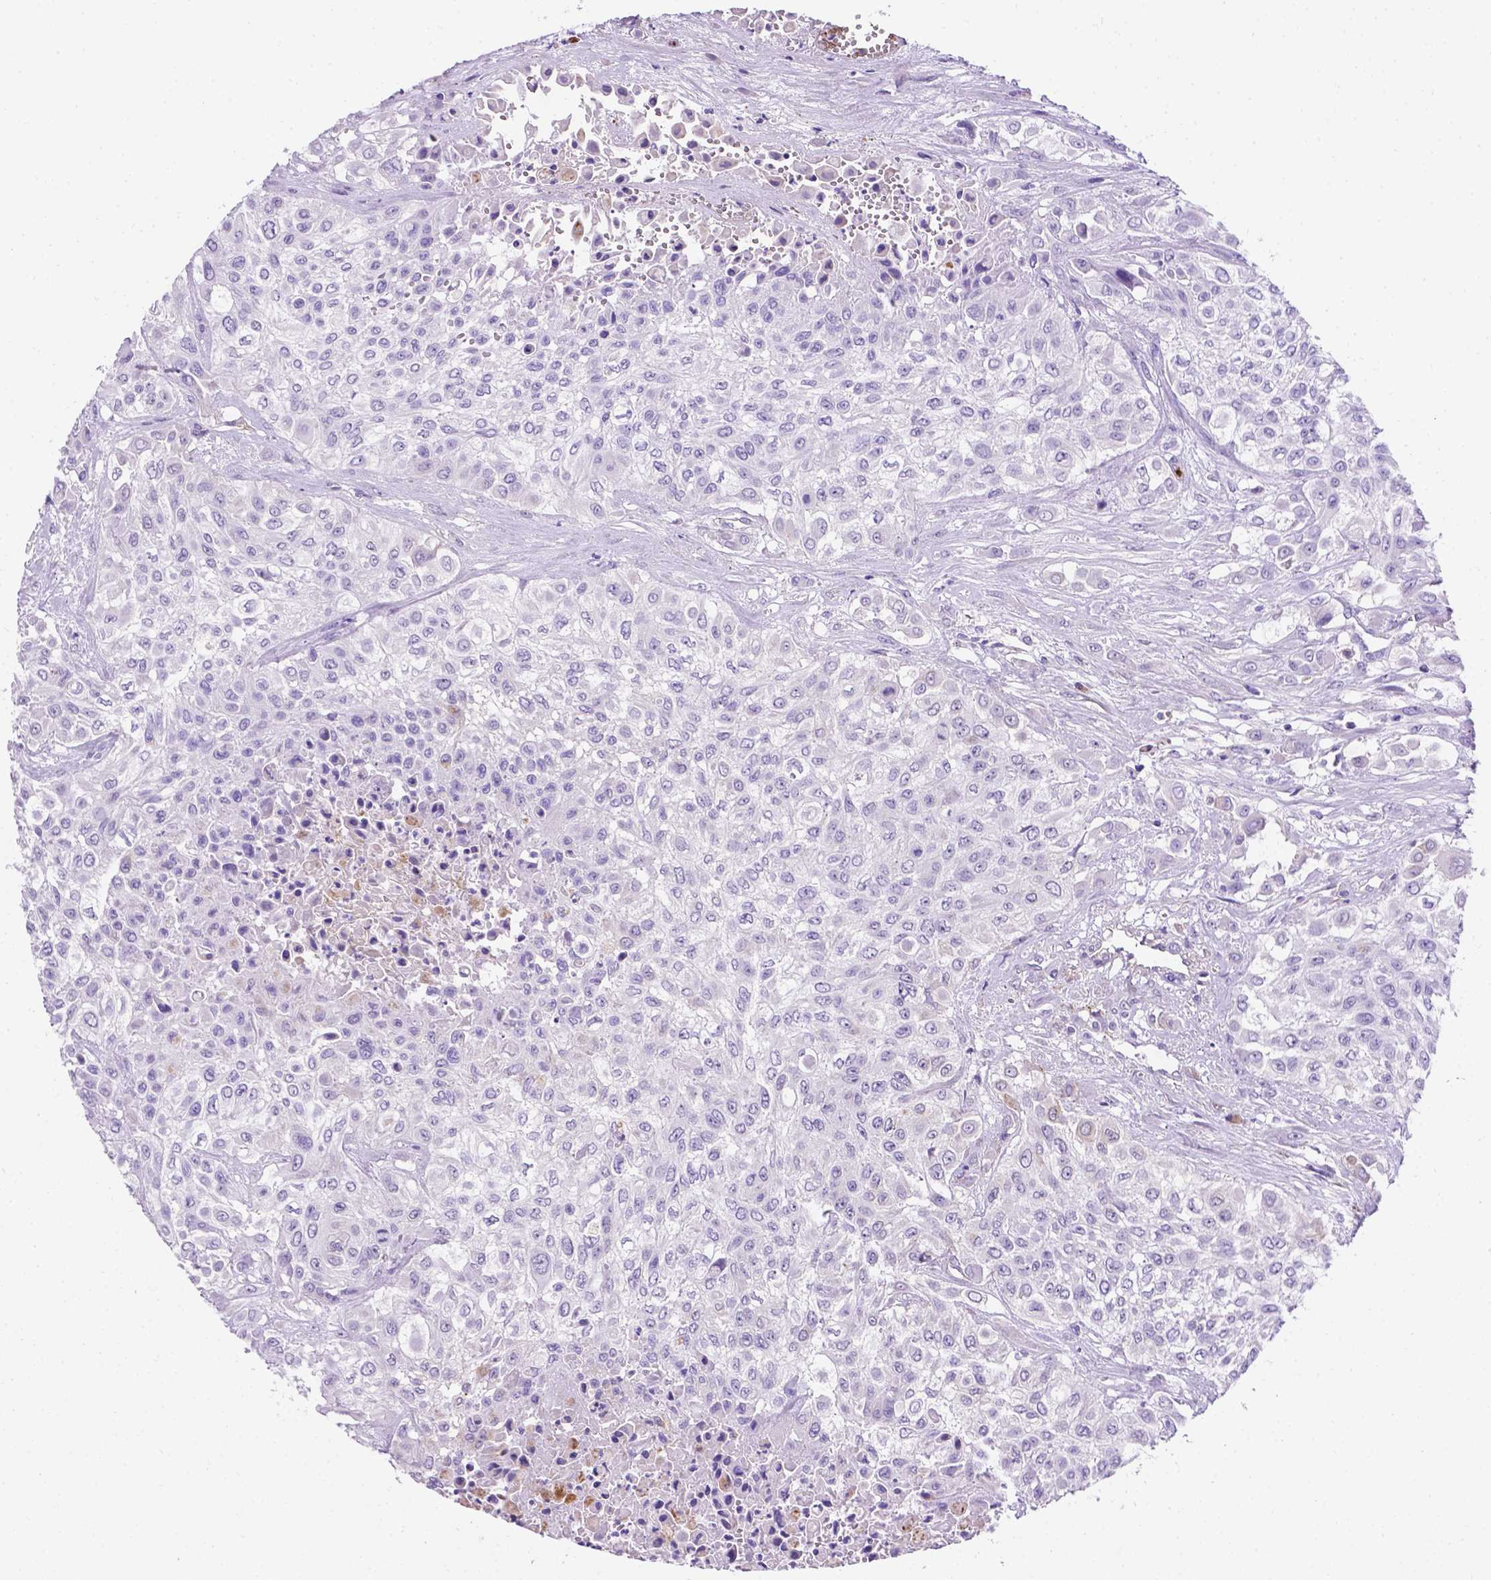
{"staining": {"intensity": "negative", "quantity": "none", "location": "none"}, "tissue": "urothelial cancer", "cell_type": "Tumor cells", "image_type": "cancer", "snomed": [{"axis": "morphology", "description": "Urothelial carcinoma, High grade"}, {"axis": "topography", "description": "Urinary bladder"}], "caption": "Tumor cells show no significant protein staining in urothelial carcinoma (high-grade).", "gene": "APOE", "patient": {"sex": "male", "age": 57}}